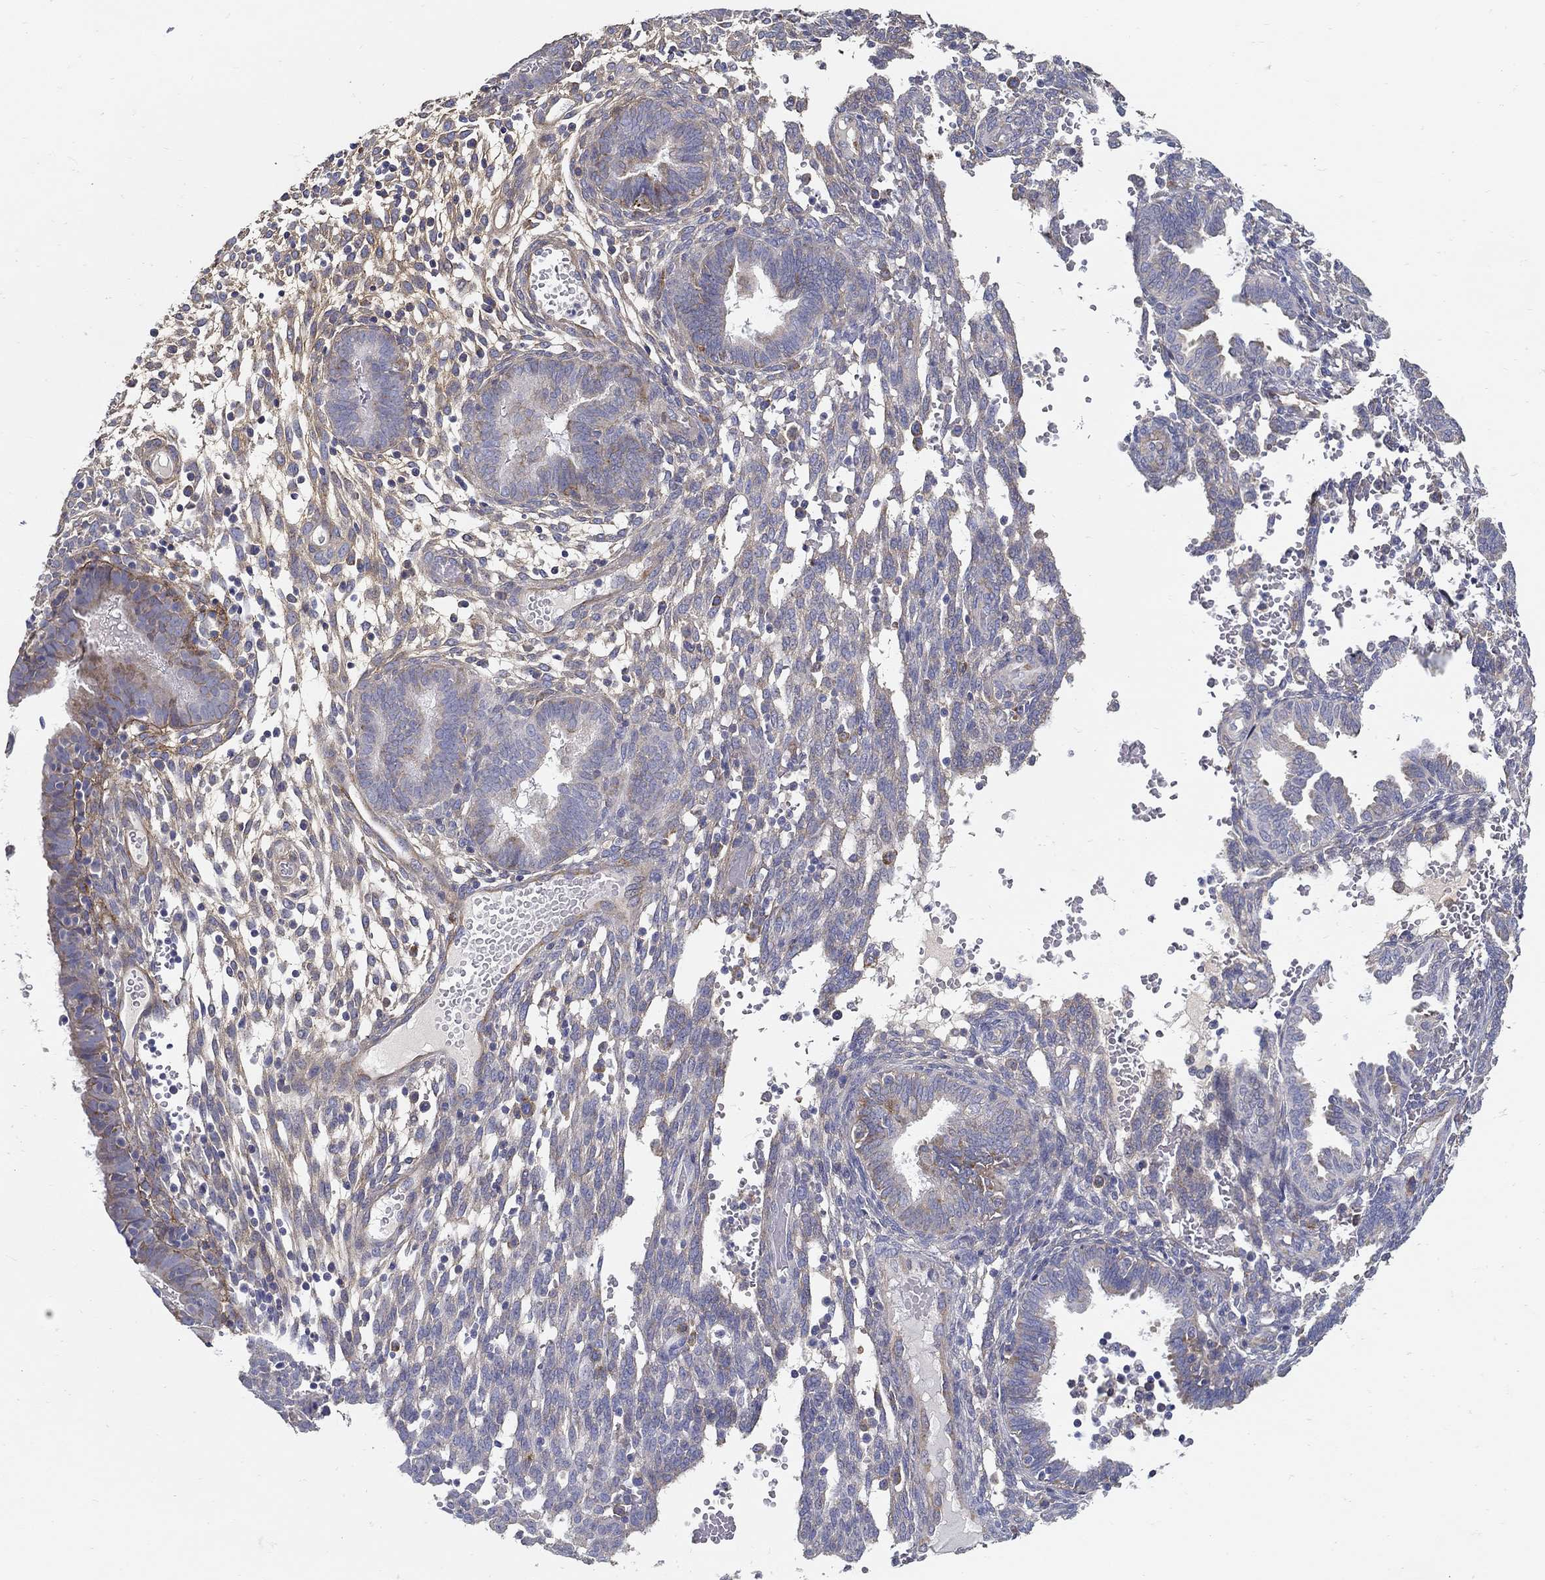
{"staining": {"intensity": "weak", "quantity": "25%-75%", "location": "cytoplasmic/membranous"}, "tissue": "endometrium", "cell_type": "Cells in endometrial stroma", "image_type": "normal", "snomed": [{"axis": "morphology", "description": "Normal tissue, NOS"}, {"axis": "topography", "description": "Endometrium"}], "caption": "Endometrium stained with a brown dye demonstrates weak cytoplasmic/membranous positive staining in approximately 25%-75% of cells in endometrial stroma.", "gene": "TGFBI", "patient": {"sex": "female", "age": 42}}